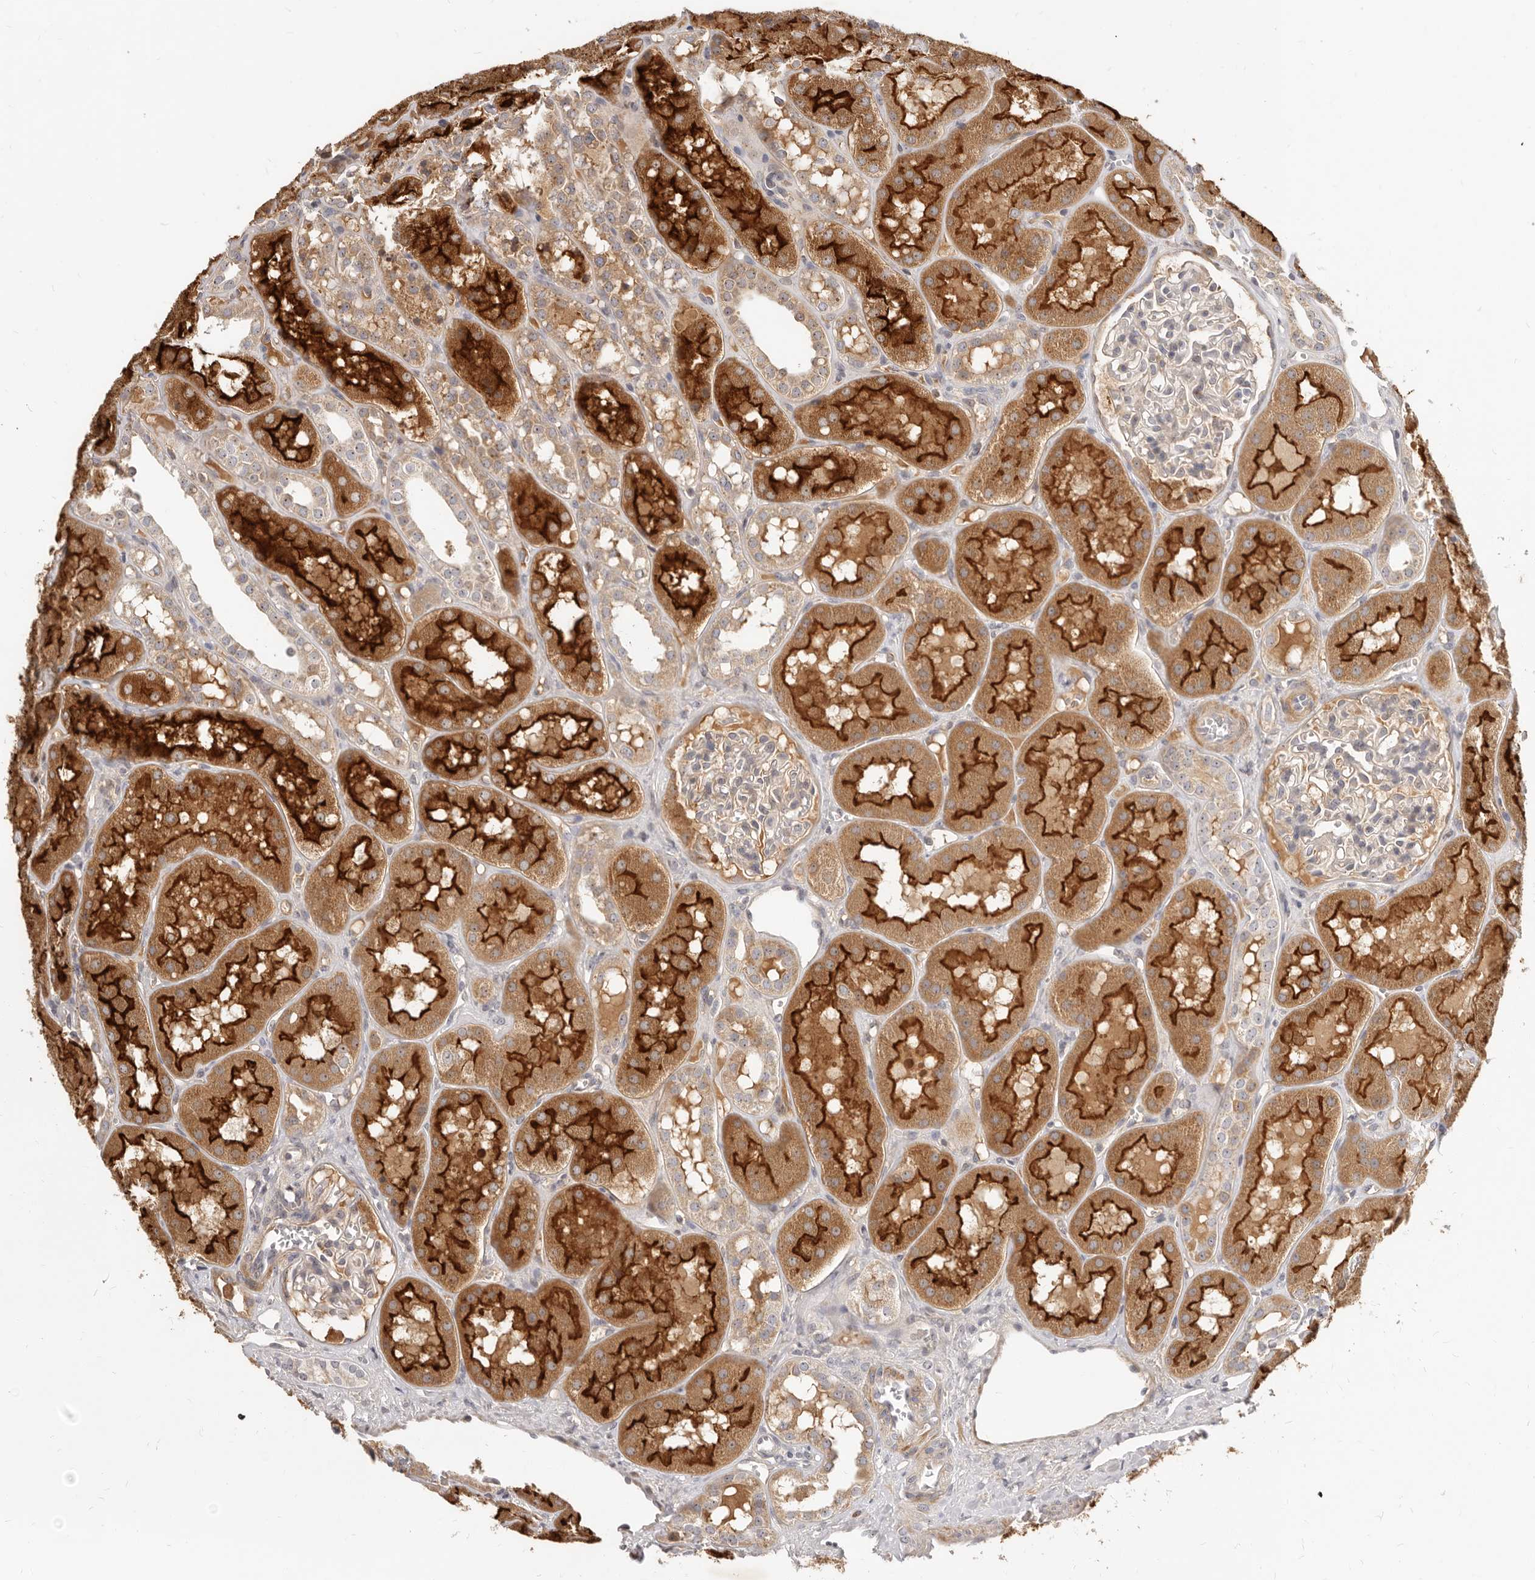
{"staining": {"intensity": "negative", "quantity": "none", "location": "none"}, "tissue": "kidney", "cell_type": "Cells in glomeruli", "image_type": "normal", "snomed": [{"axis": "morphology", "description": "Normal tissue, NOS"}, {"axis": "topography", "description": "Kidney"}], "caption": "Immunohistochemistry histopathology image of benign kidney stained for a protein (brown), which exhibits no expression in cells in glomeruli. (DAB (3,3'-diaminobenzidine) IHC, high magnification).", "gene": "MICALL2", "patient": {"sex": "male", "age": 16}}